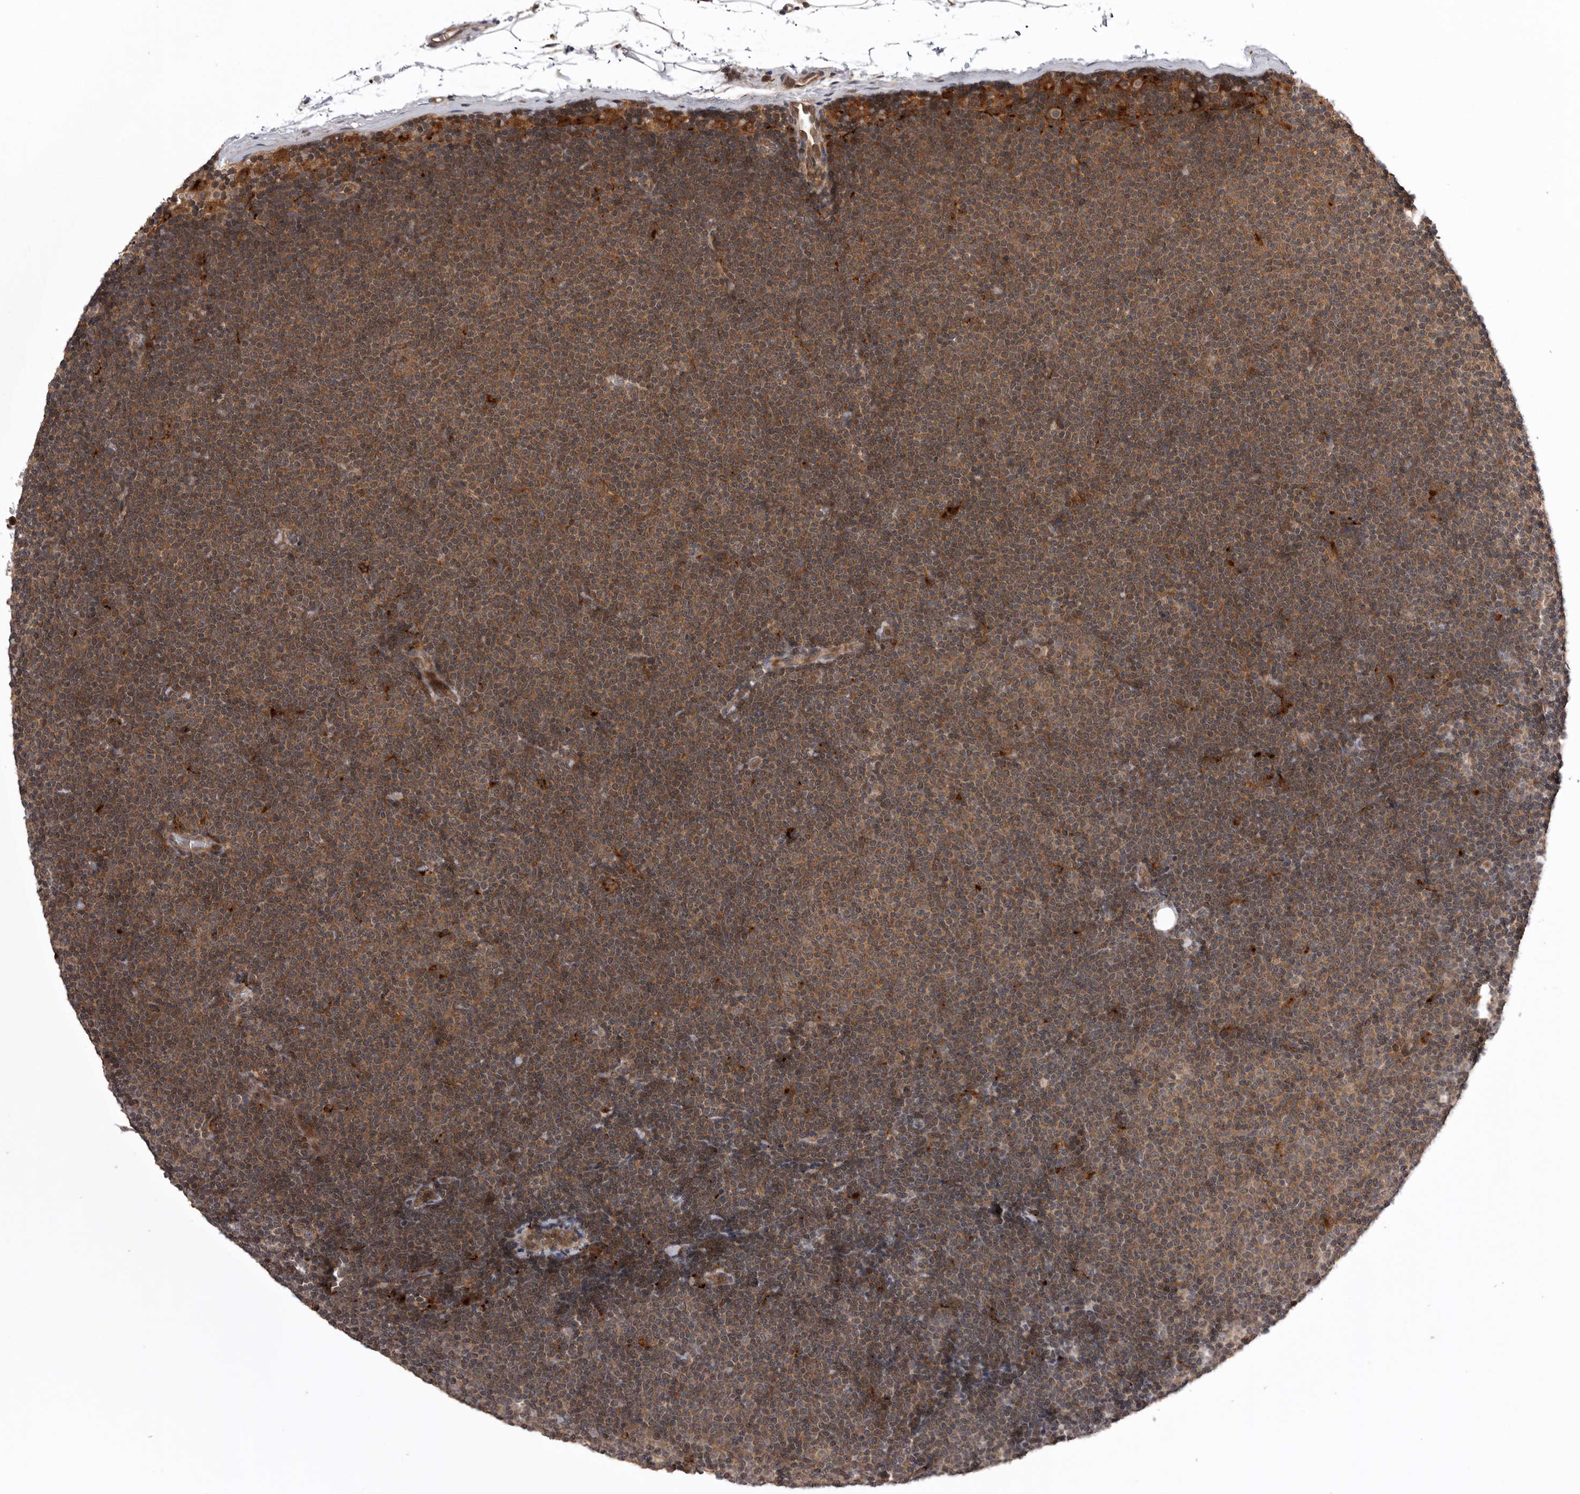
{"staining": {"intensity": "weak", "quantity": "25%-75%", "location": "cytoplasmic/membranous,nuclear"}, "tissue": "lymphoma", "cell_type": "Tumor cells", "image_type": "cancer", "snomed": [{"axis": "morphology", "description": "Malignant lymphoma, non-Hodgkin's type, Low grade"}, {"axis": "topography", "description": "Lymph node"}], "caption": "Low-grade malignant lymphoma, non-Hodgkin's type stained for a protein exhibits weak cytoplasmic/membranous and nuclear positivity in tumor cells.", "gene": "AOAH", "patient": {"sex": "female", "age": 53}}